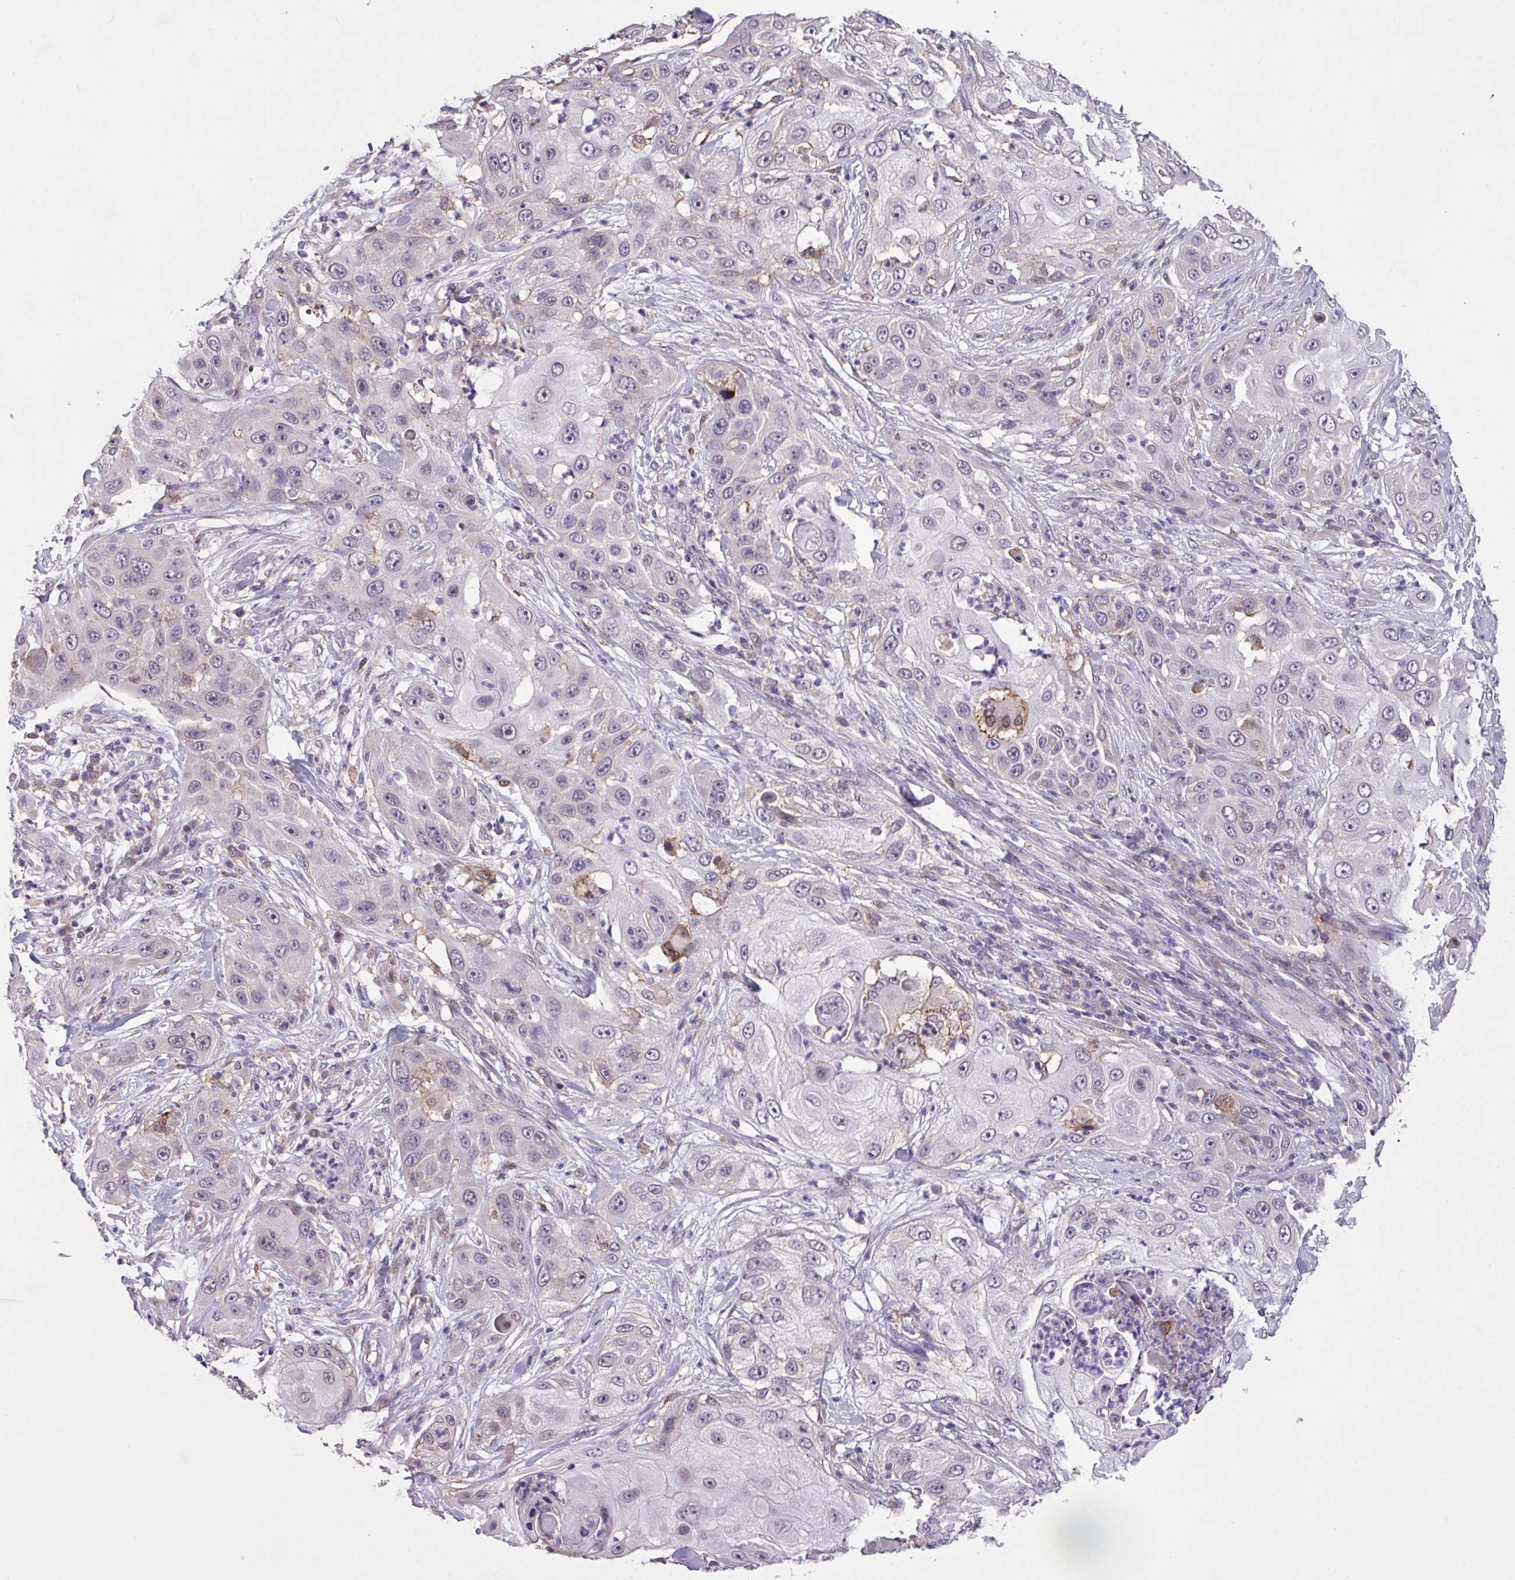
{"staining": {"intensity": "negative", "quantity": "none", "location": "none"}, "tissue": "skin cancer", "cell_type": "Tumor cells", "image_type": "cancer", "snomed": [{"axis": "morphology", "description": "Squamous cell carcinoma, NOS"}, {"axis": "topography", "description": "Skin"}], "caption": "Human squamous cell carcinoma (skin) stained for a protein using immunohistochemistry reveals no staining in tumor cells.", "gene": "RPP25L", "patient": {"sex": "female", "age": 44}}